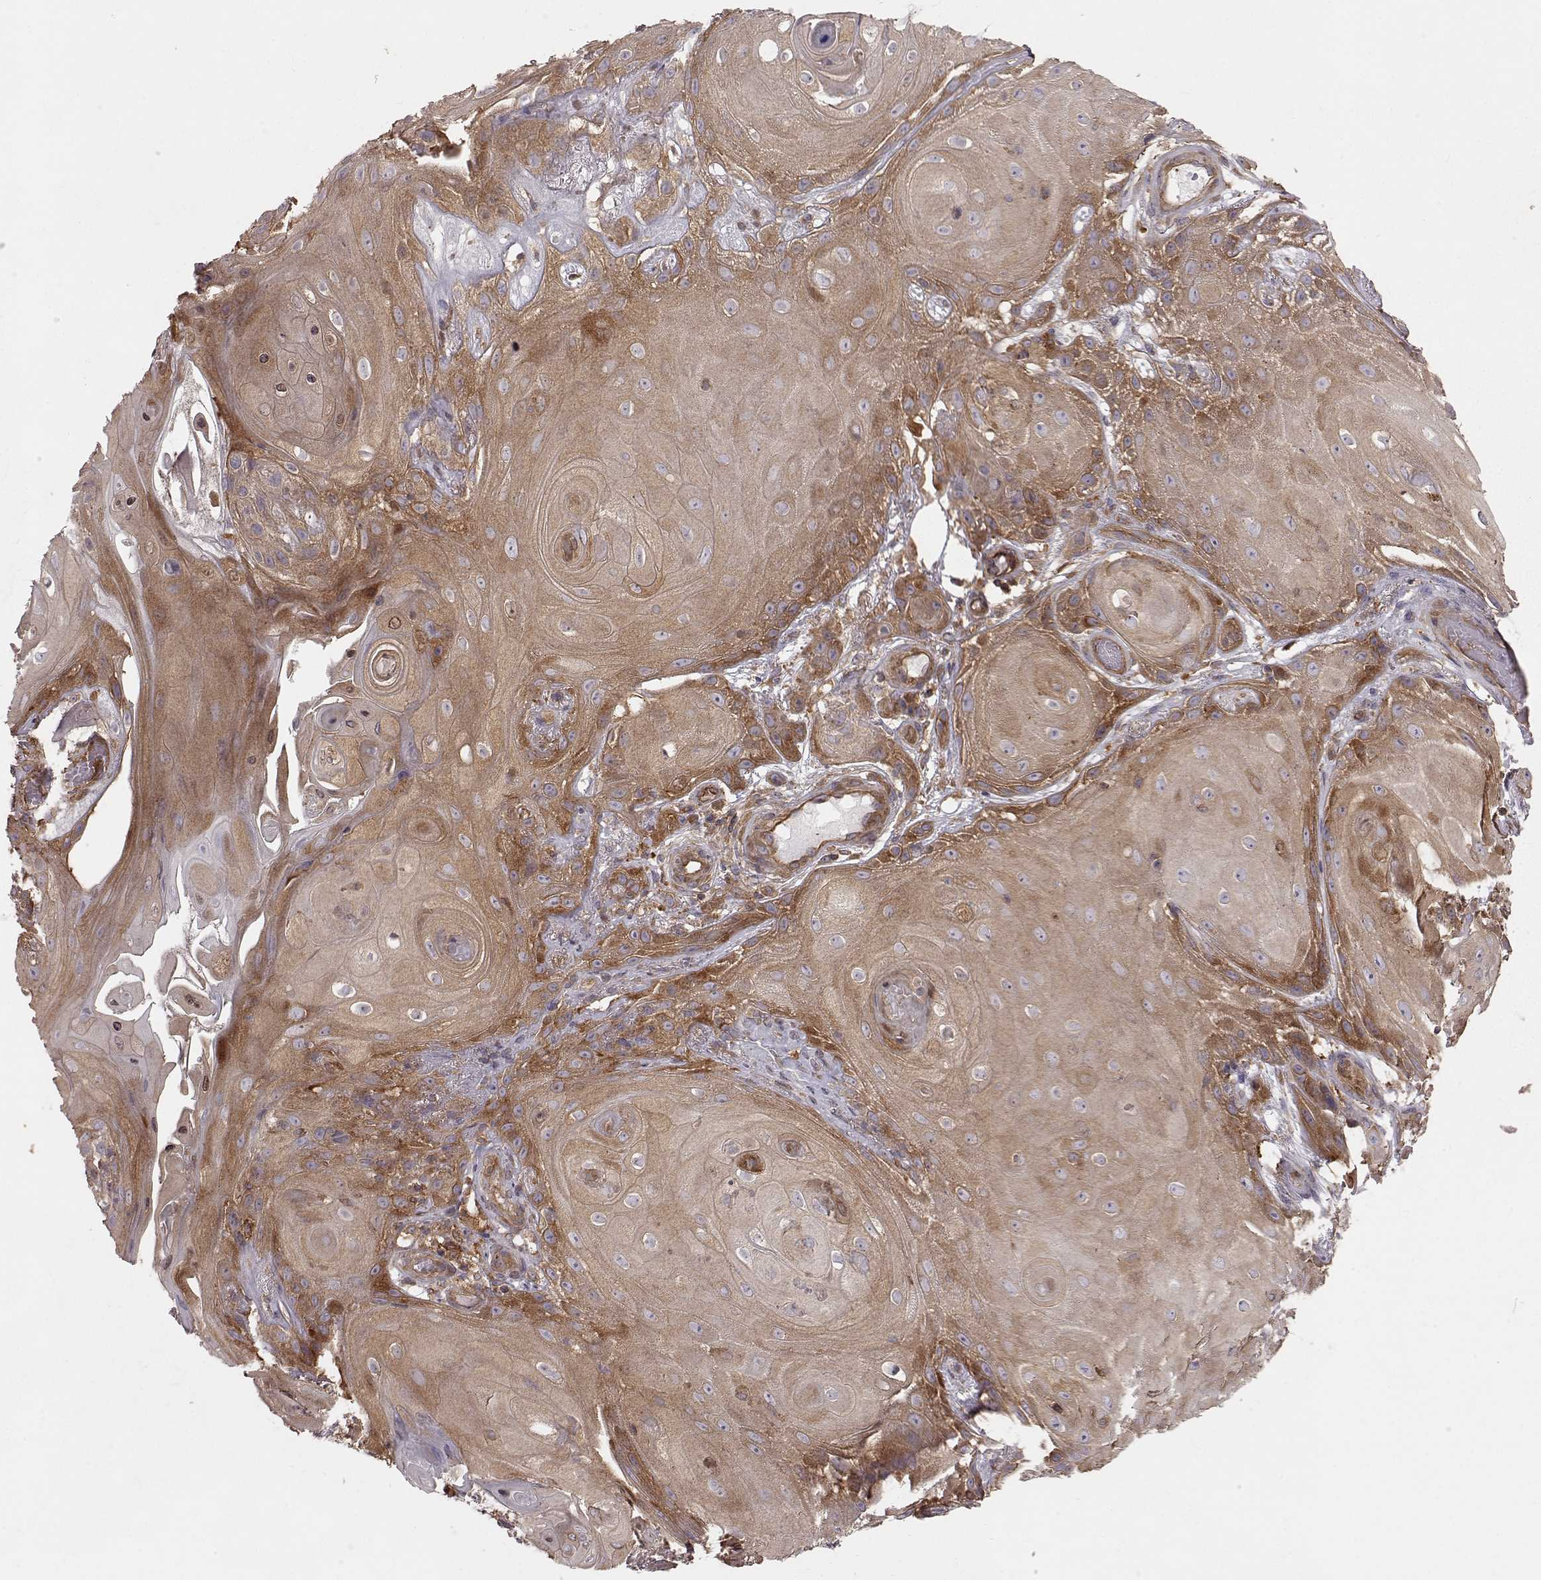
{"staining": {"intensity": "moderate", "quantity": ">75%", "location": "cytoplasmic/membranous"}, "tissue": "skin cancer", "cell_type": "Tumor cells", "image_type": "cancer", "snomed": [{"axis": "morphology", "description": "Squamous cell carcinoma, NOS"}, {"axis": "topography", "description": "Skin"}], "caption": "This histopathology image demonstrates immunohistochemistry (IHC) staining of skin squamous cell carcinoma, with medium moderate cytoplasmic/membranous expression in approximately >75% of tumor cells.", "gene": "RABGAP1", "patient": {"sex": "male", "age": 62}}